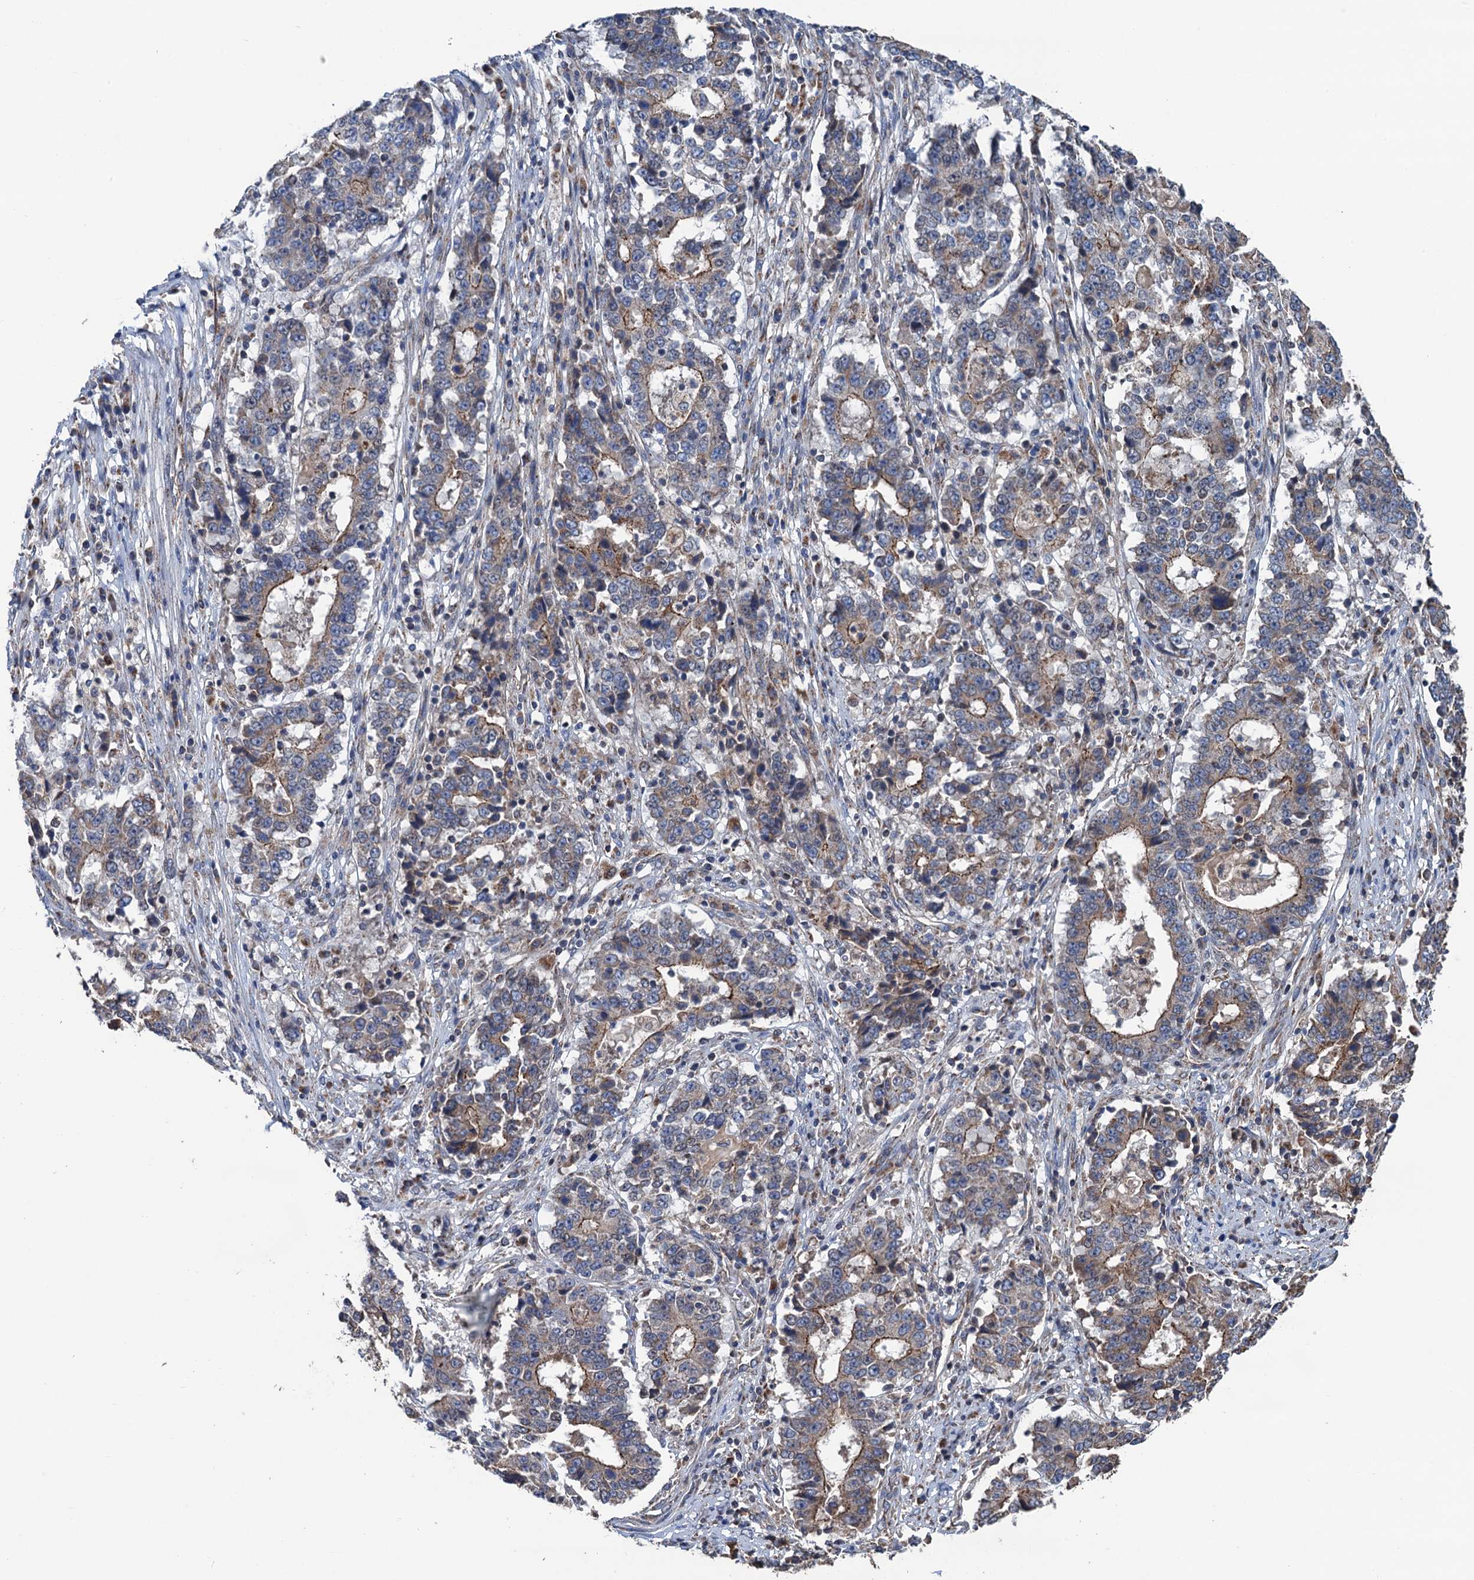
{"staining": {"intensity": "moderate", "quantity": "25%-75%", "location": "cytoplasmic/membranous"}, "tissue": "stomach cancer", "cell_type": "Tumor cells", "image_type": "cancer", "snomed": [{"axis": "morphology", "description": "Adenocarcinoma, NOS"}, {"axis": "topography", "description": "Stomach"}], "caption": "Moderate cytoplasmic/membranous protein positivity is present in approximately 25%-75% of tumor cells in stomach adenocarcinoma.", "gene": "DGLUCY", "patient": {"sex": "male", "age": 59}}